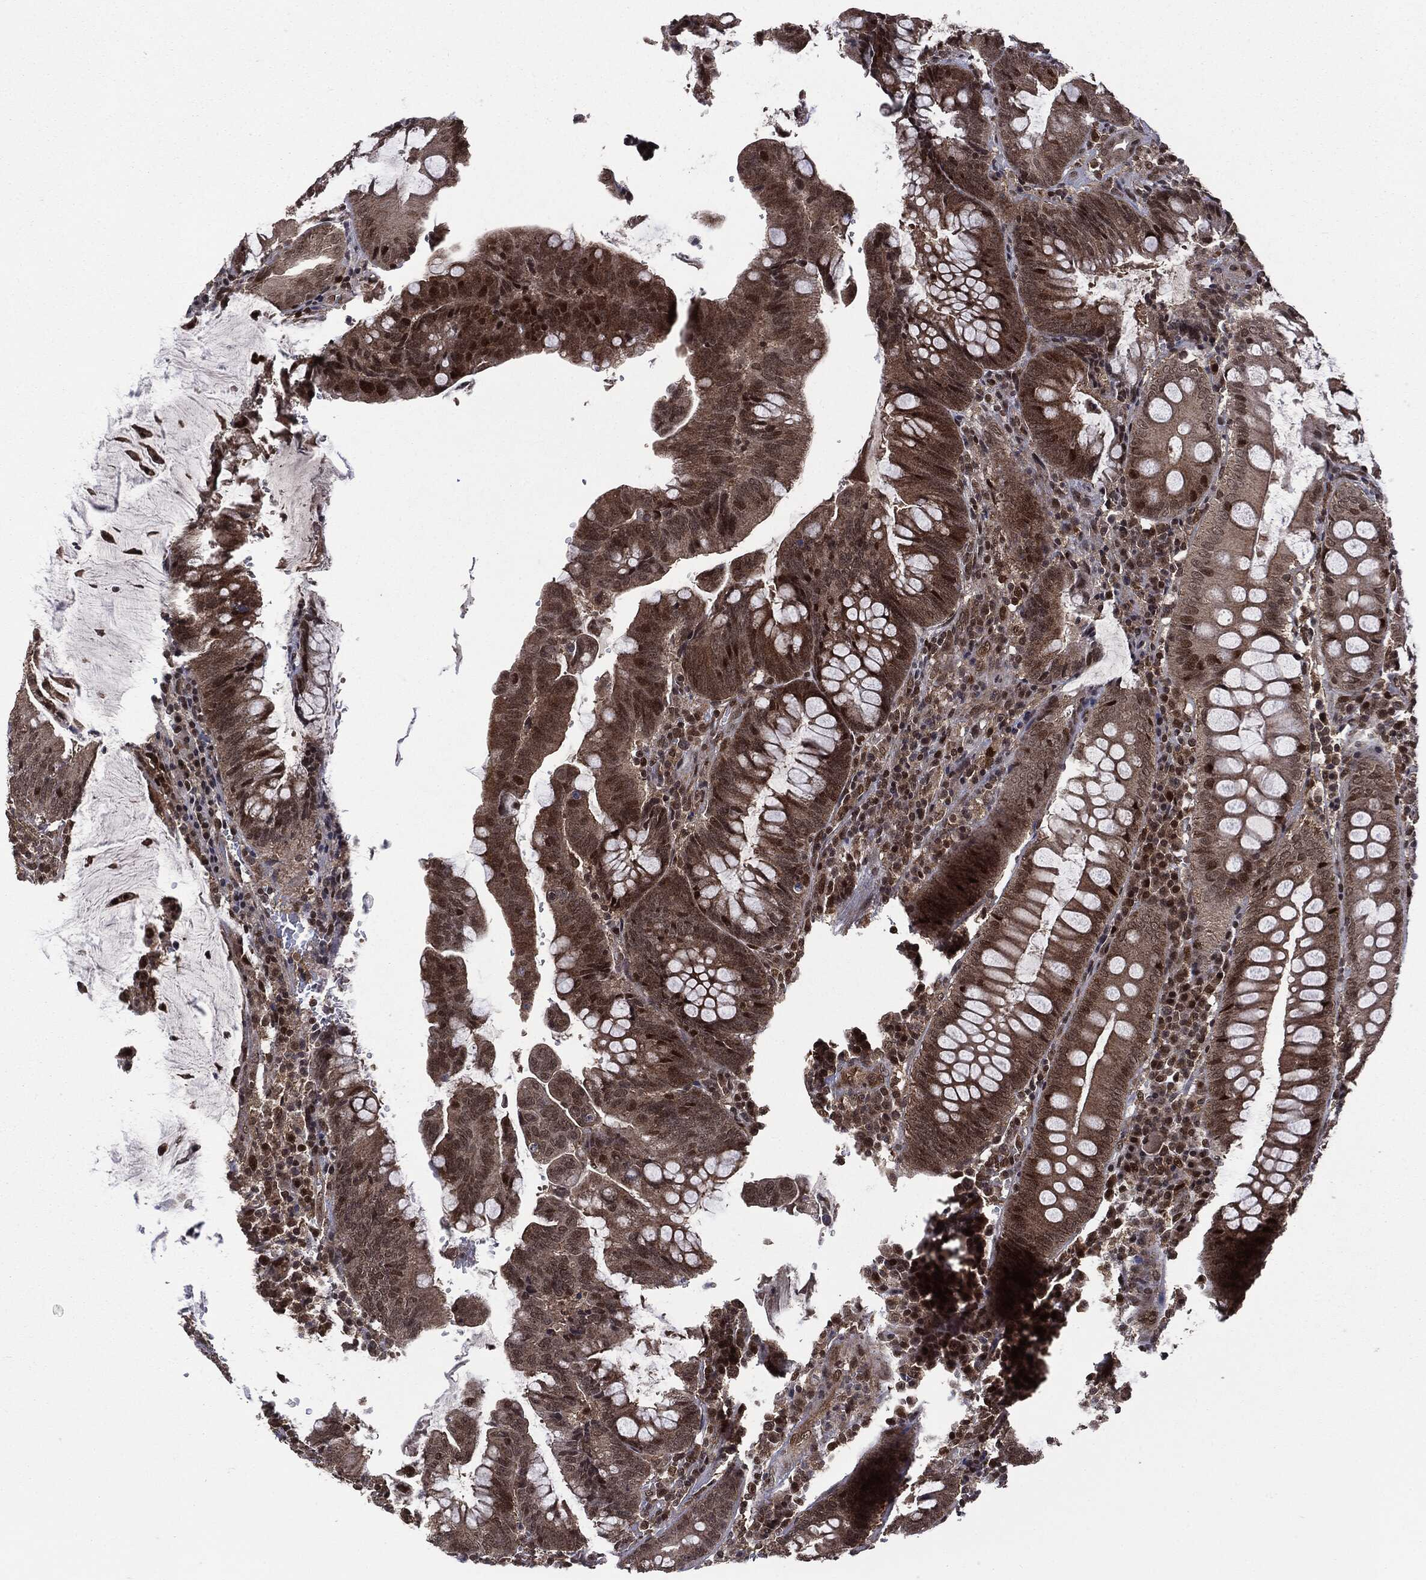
{"staining": {"intensity": "moderate", "quantity": "<25%", "location": "nuclear"}, "tissue": "colorectal cancer", "cell_type": "Tumor cells", "image_type": "cancer", "snomed": [{"axis": "morphology", "description": "Adenocarcinoma, NOS"}, {"axis": "topography", "description": "Colon"}], "caption": "Immunohistochemistry staining of colorectal adenocarcinoma, which reveals low levels of moderate nuclear staining in about <25% of tumor cells indicating moderate nuclear protein staining. The staining was performed using DAB (3,3'-diaminobenzidine) (brown) for protein detection and nuclei were counterstained in hematoxylin (blue).", "gene": "PTPA", "patient": {"sex": "male", "age": 62}}